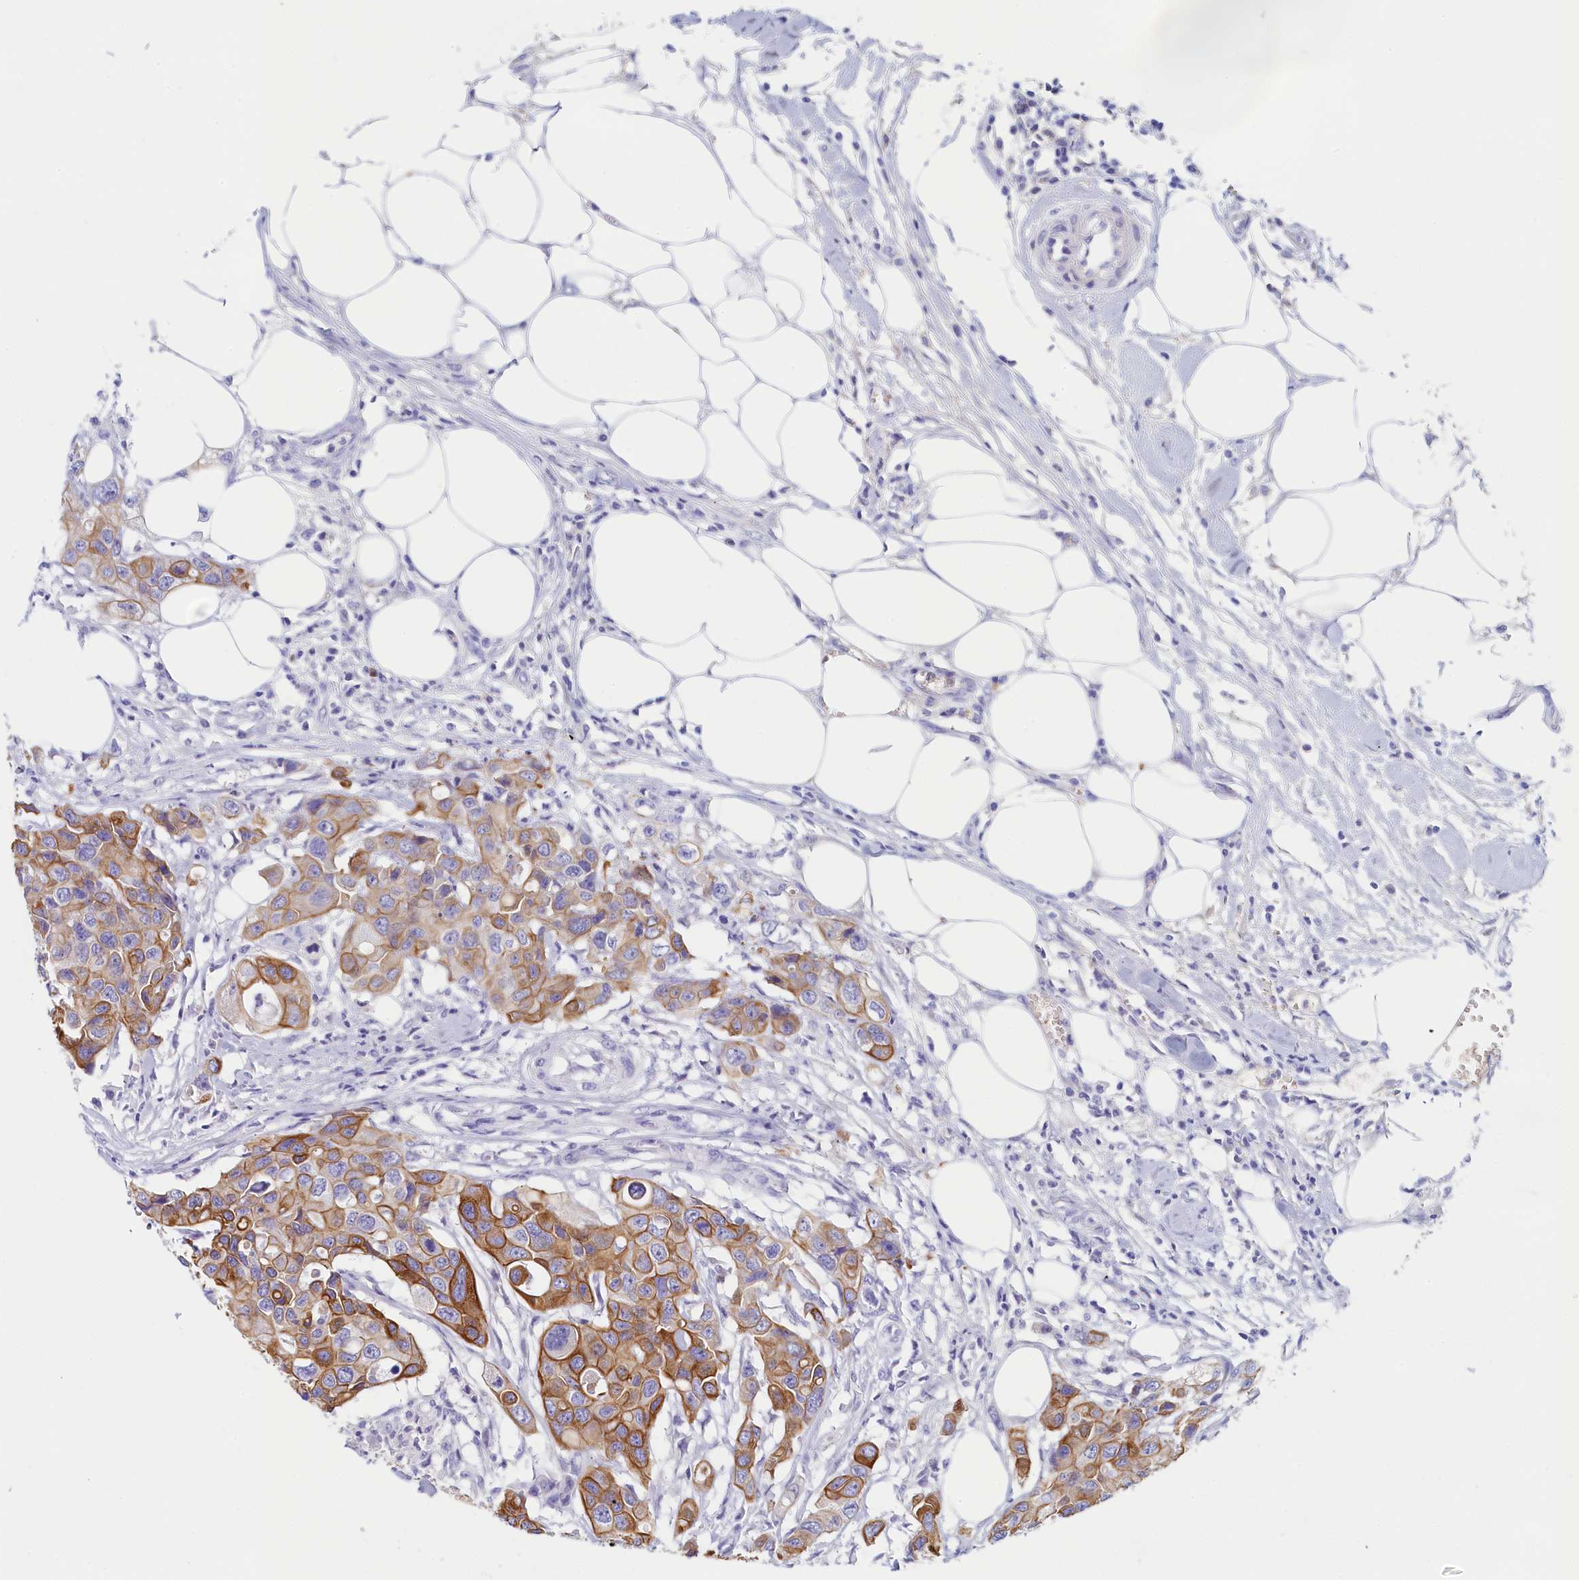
{"staining": {"intensity": "moderate", "quantity": ">75%", "location": "cytoplasmic/membranous"}, "tissue": "colorectal cancer", "cell_type": "Tumor cells", "image_type": "cancer", "snomed": [{"axis": "morphology", "description": "Adenocarcinoma, NOS"}, {"axis": "topography", "description": "Colon"}], "caption": "Immunohistochemistry (IHC) image of human colorectal adenocarcinoma stained for a protein (brown), which shows medium levels of moderate cytoplasmic/membranous expression in about >75% of tumor cells.", "gene": "GUCA1C", "patient": {"sex": "male", "age": 77}}